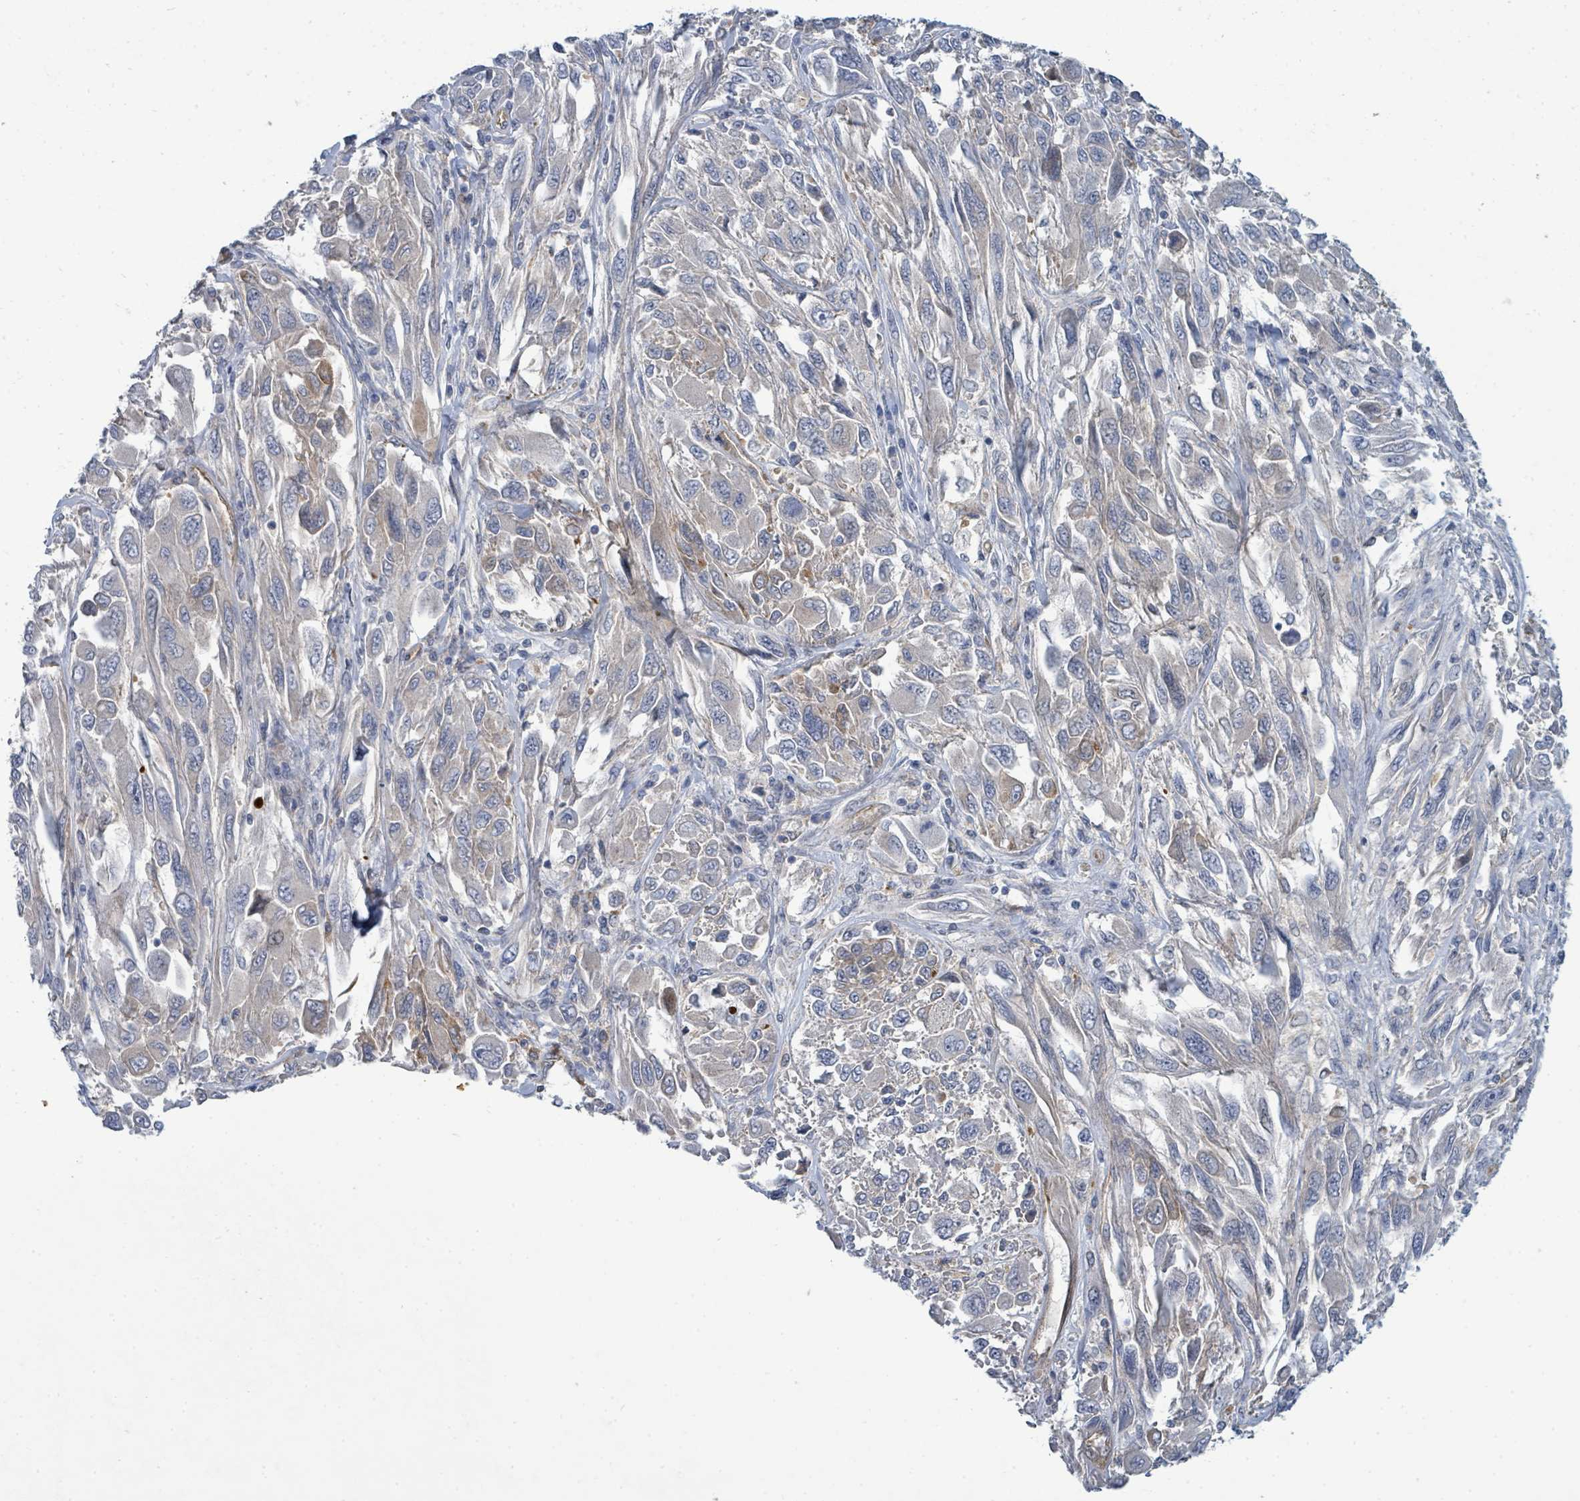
{"staining": {"intensity": "negative", "quantity": "none", "location": "none"}, "tissue": "melanoma", "cell_type": "Tumor cells", "image_type": "cancer", "snomed": [{"axis": "morphology", "description": "Malignant melanoma, NOS"}, {"axis": "topography", "description": "Skin"}], "caption": "A photomicrograph of human melanoma is negative for staining in tumor cells.", "gene": "IFIT1", "patient": {"sex": "female", "age": 91}}